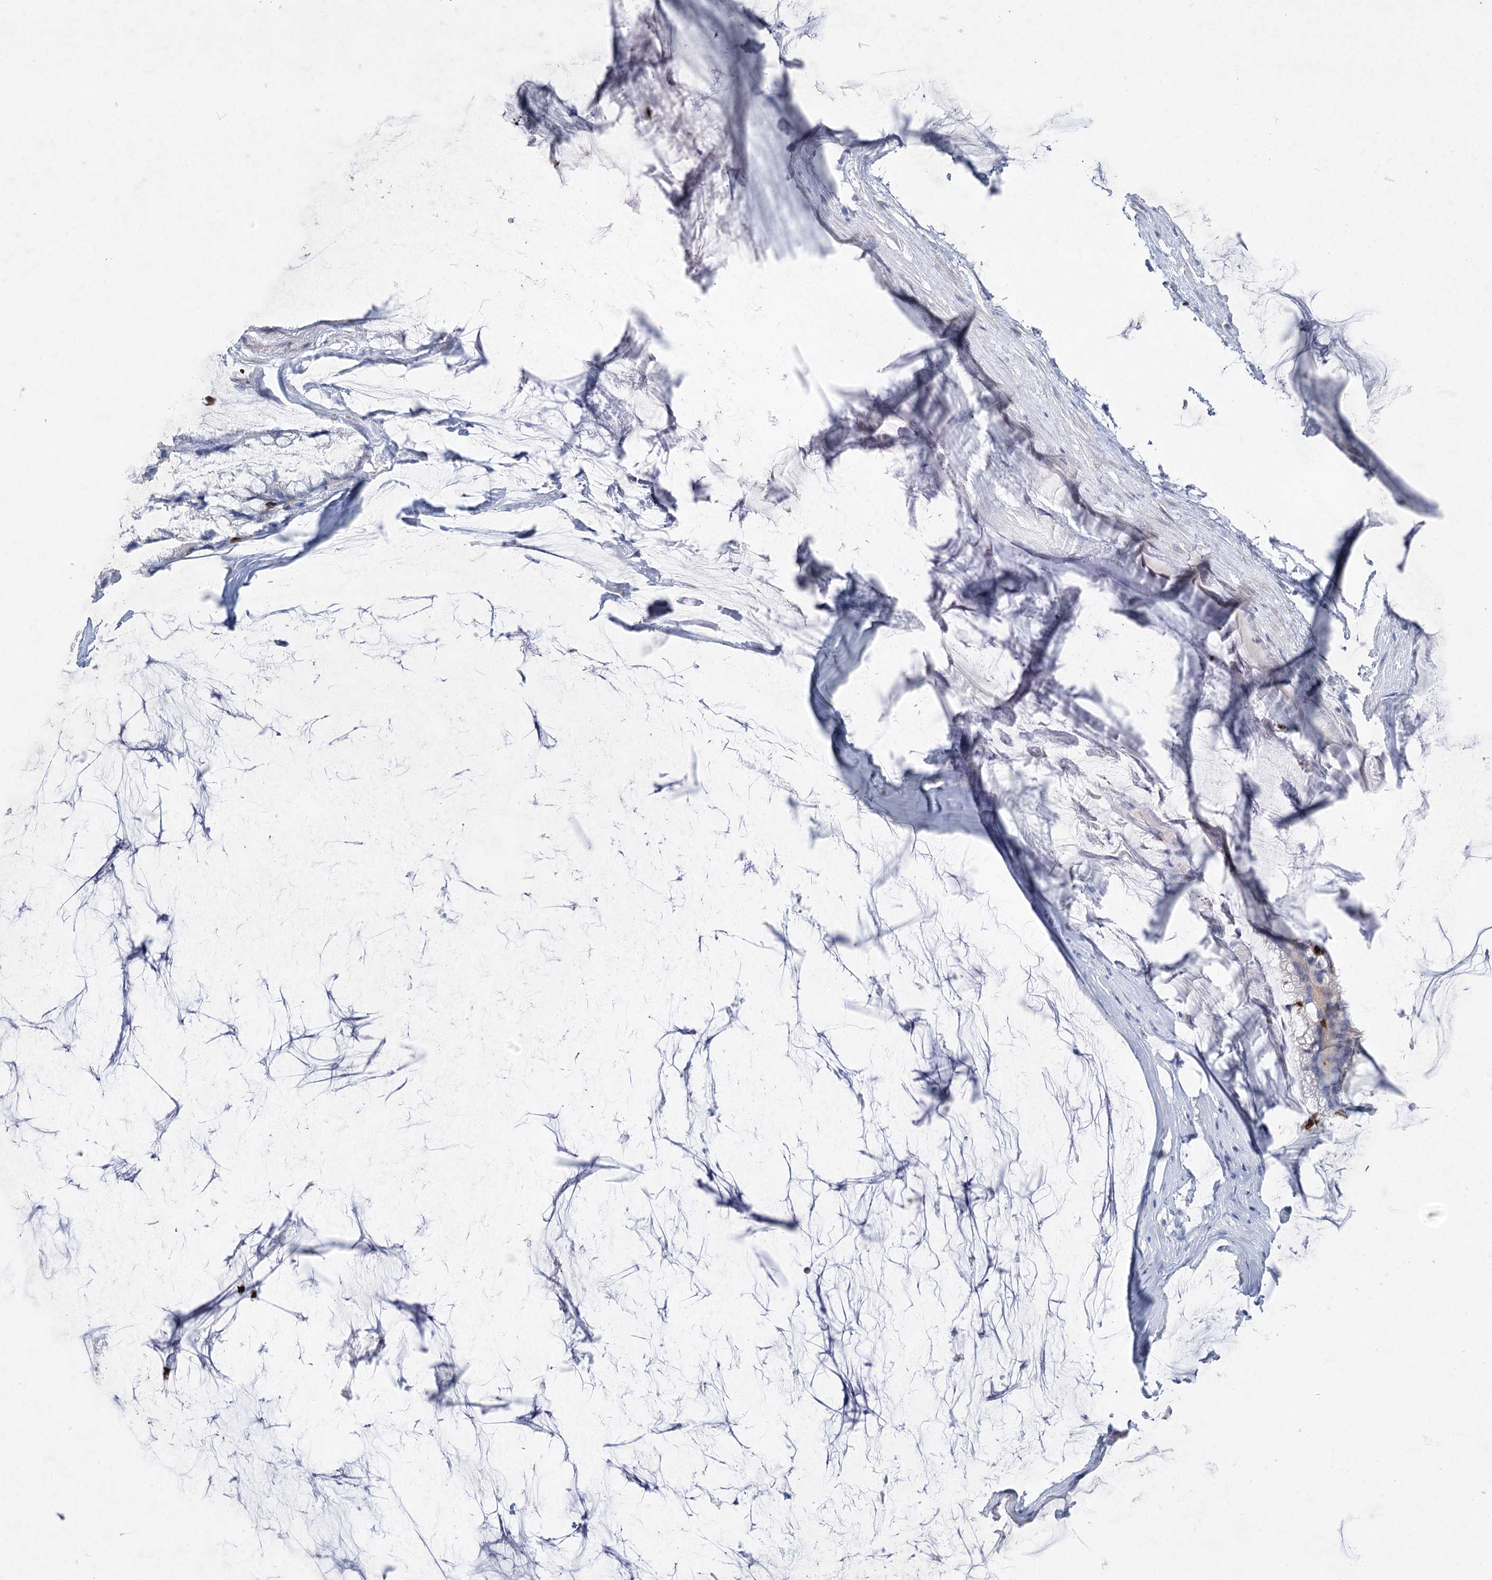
{"staining": {"intensity": "negative", "quantity": "none", "location": "none"}, "tissue": "ovarian cancer", "cell_type": "Tumor cells", "image_type": "cancer", "snomed": [{"axis": "morphology", "description": "Cystadenocarcinoma, mucinous, NOS"}, {"axis": "topography", "description": "Ovary"}], "caption": "Immunohistochemistry (IHC) histopathology image of neoplastic tissue: ovarian cancer stained with DAB (3,3'-diaminobenzidine) demonstrates no significant protein staining in tumor cells.", "gene": "WDR74", "patient": {"sex": "female", "age": 39}}